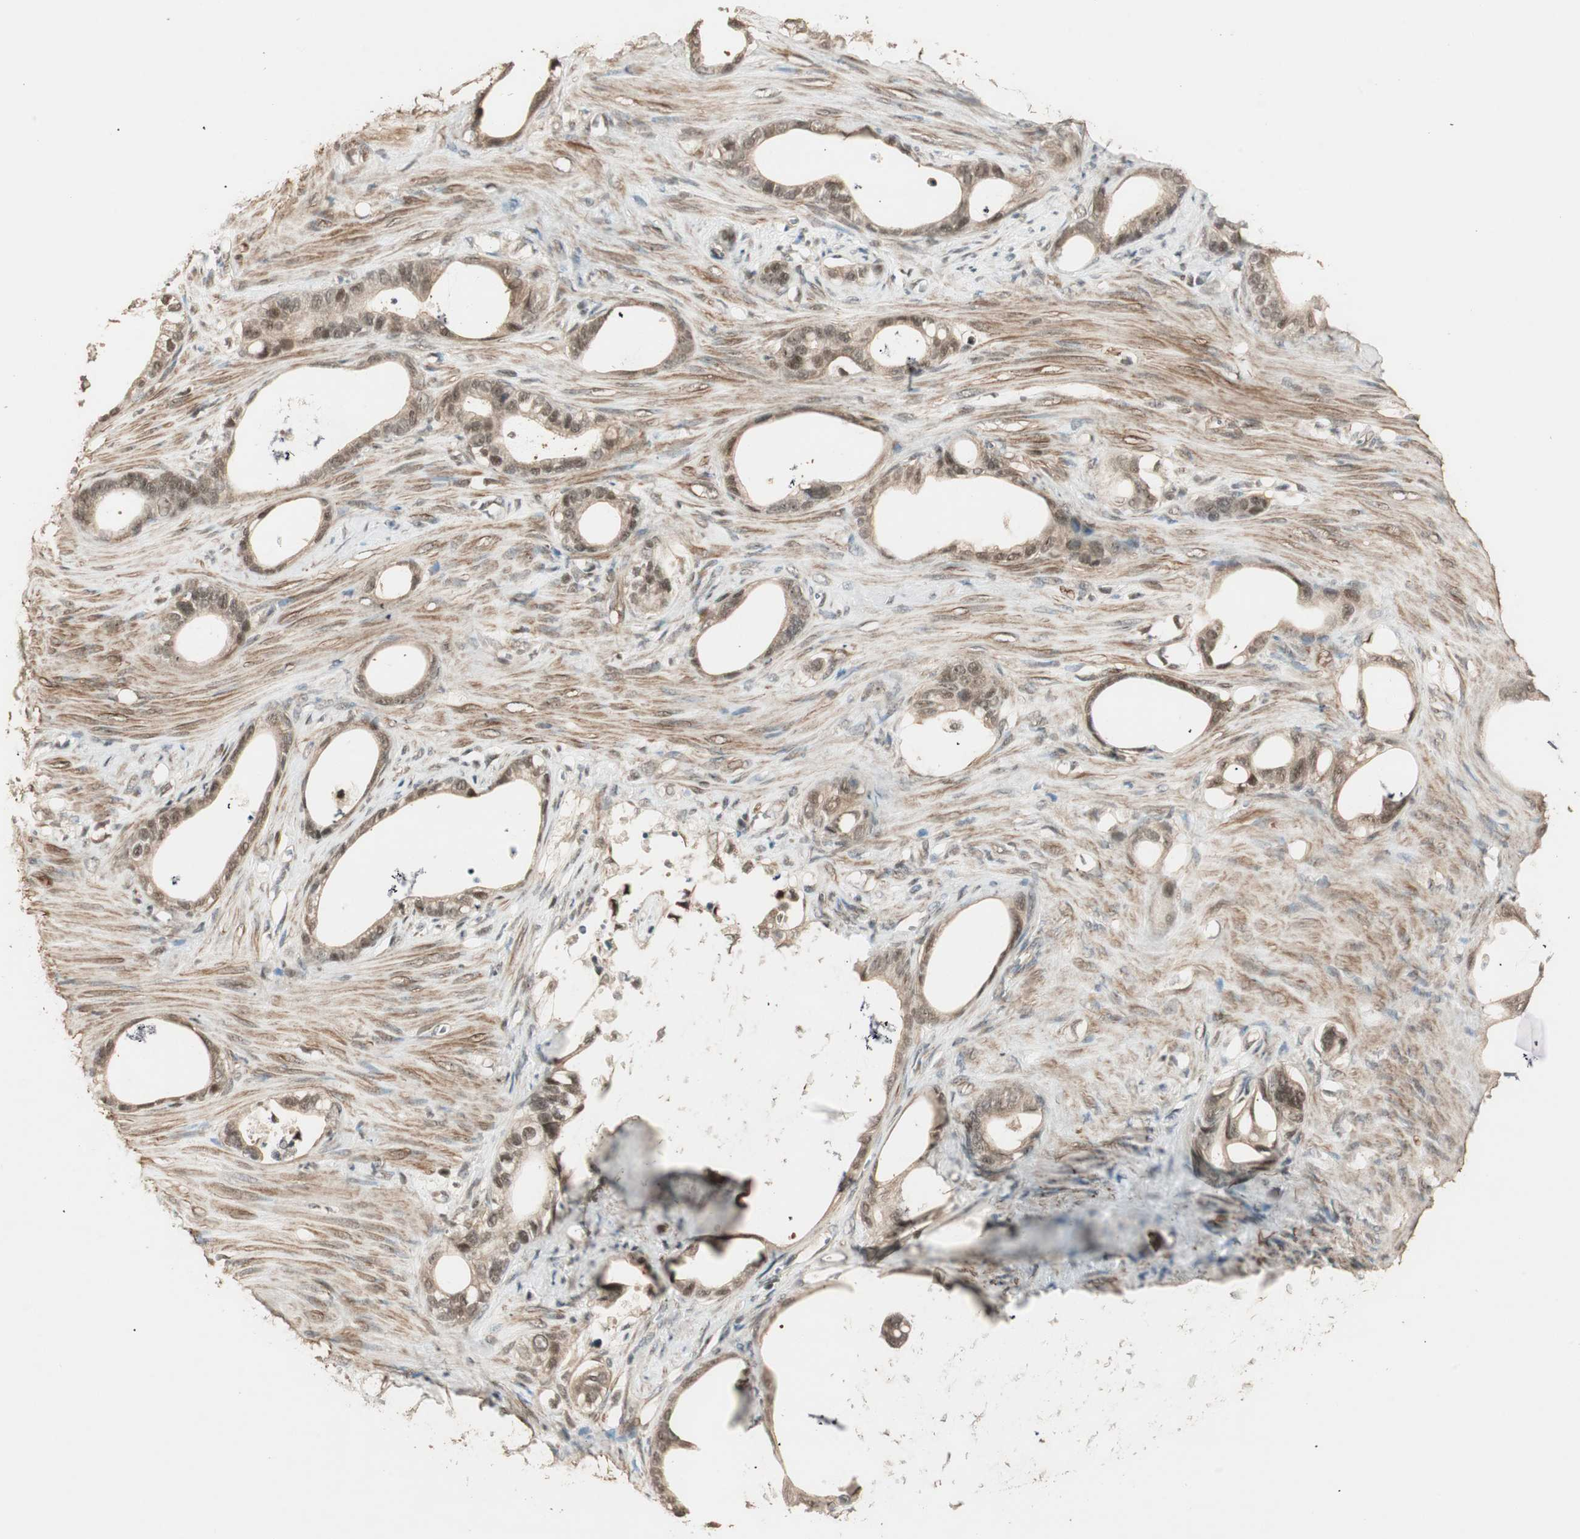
{"staining": {"intensity": "moderate", "quantity": ">75%", "location": "cytoplasmic/membranous,nuclear"}, "tissue": "stomach cancer", "cell_type": "Tumor cells", "image_type": "cancer", "snomed": [{"axis": "morphology", "description": "Adenocarcinoma, NOS"}, {"axis": "topography", "description": "Stomach"}], "caption": "Immunohistochemical staining of human stomach cancer (adenocarcinoma) shows medium levels of moderate cytoplasmic/membranous and nuclear positivity in approximately >75% of tumor cells.", "gene": "ZSCAN31", "patient": {"sex": "female", "age": 75}}